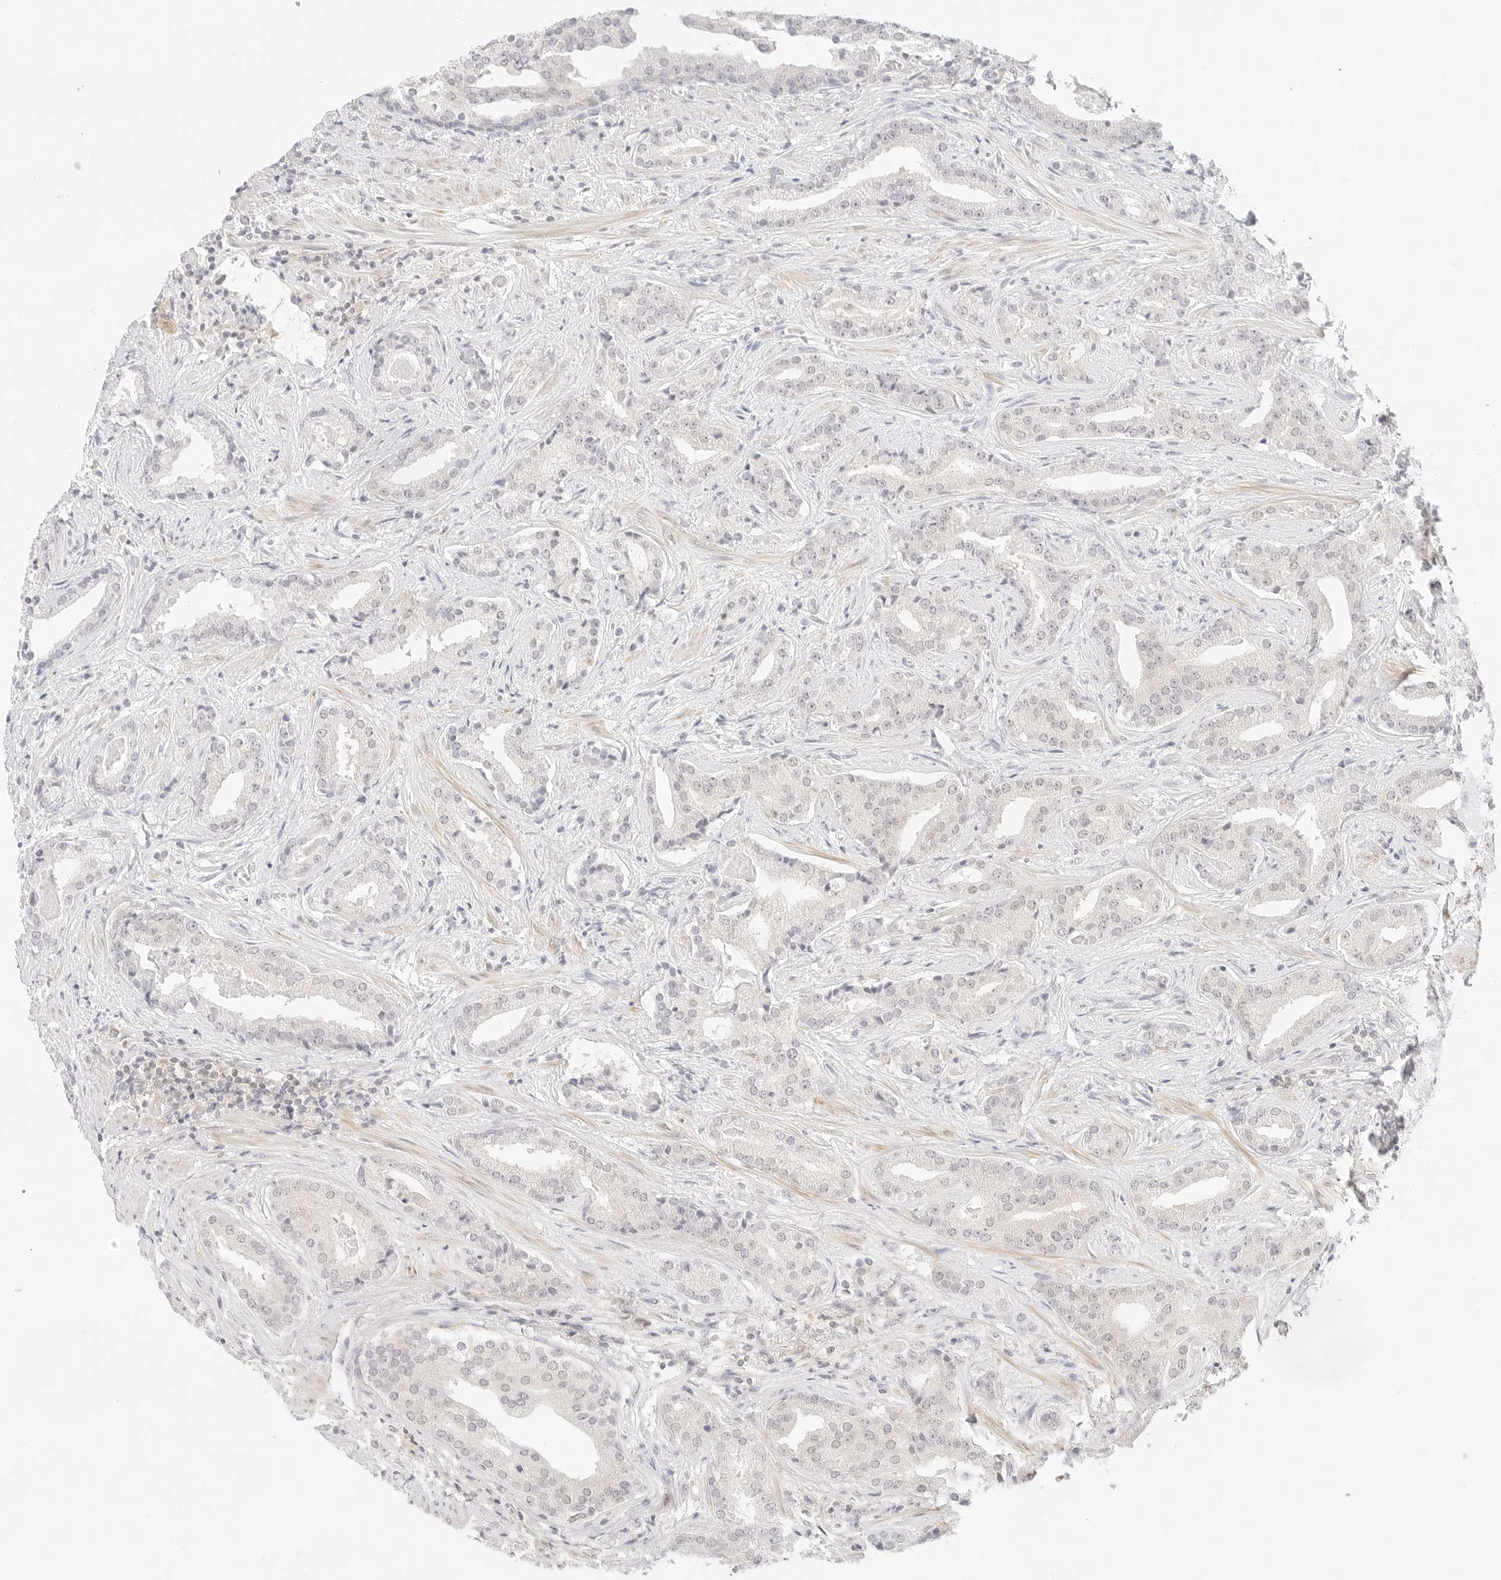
{"staining": {"intensity": "negative", "quantity": "none", "location": "none"}, "tissue": "prostate cancer", "cell_type": "Tumor cells", "image_type": "cancer", "snomed": [{"axis": "morphology", "description": "Adenocarcinoma, Low grade"}, {"axis": "topography", "description": "Prostate"}], "caption": "Tumor cells show no significant protein expression in adenocarcinoma (low-grade) (prostate).", "gene": "GNAS", "patient": {"sex": "male", "age": 67}}